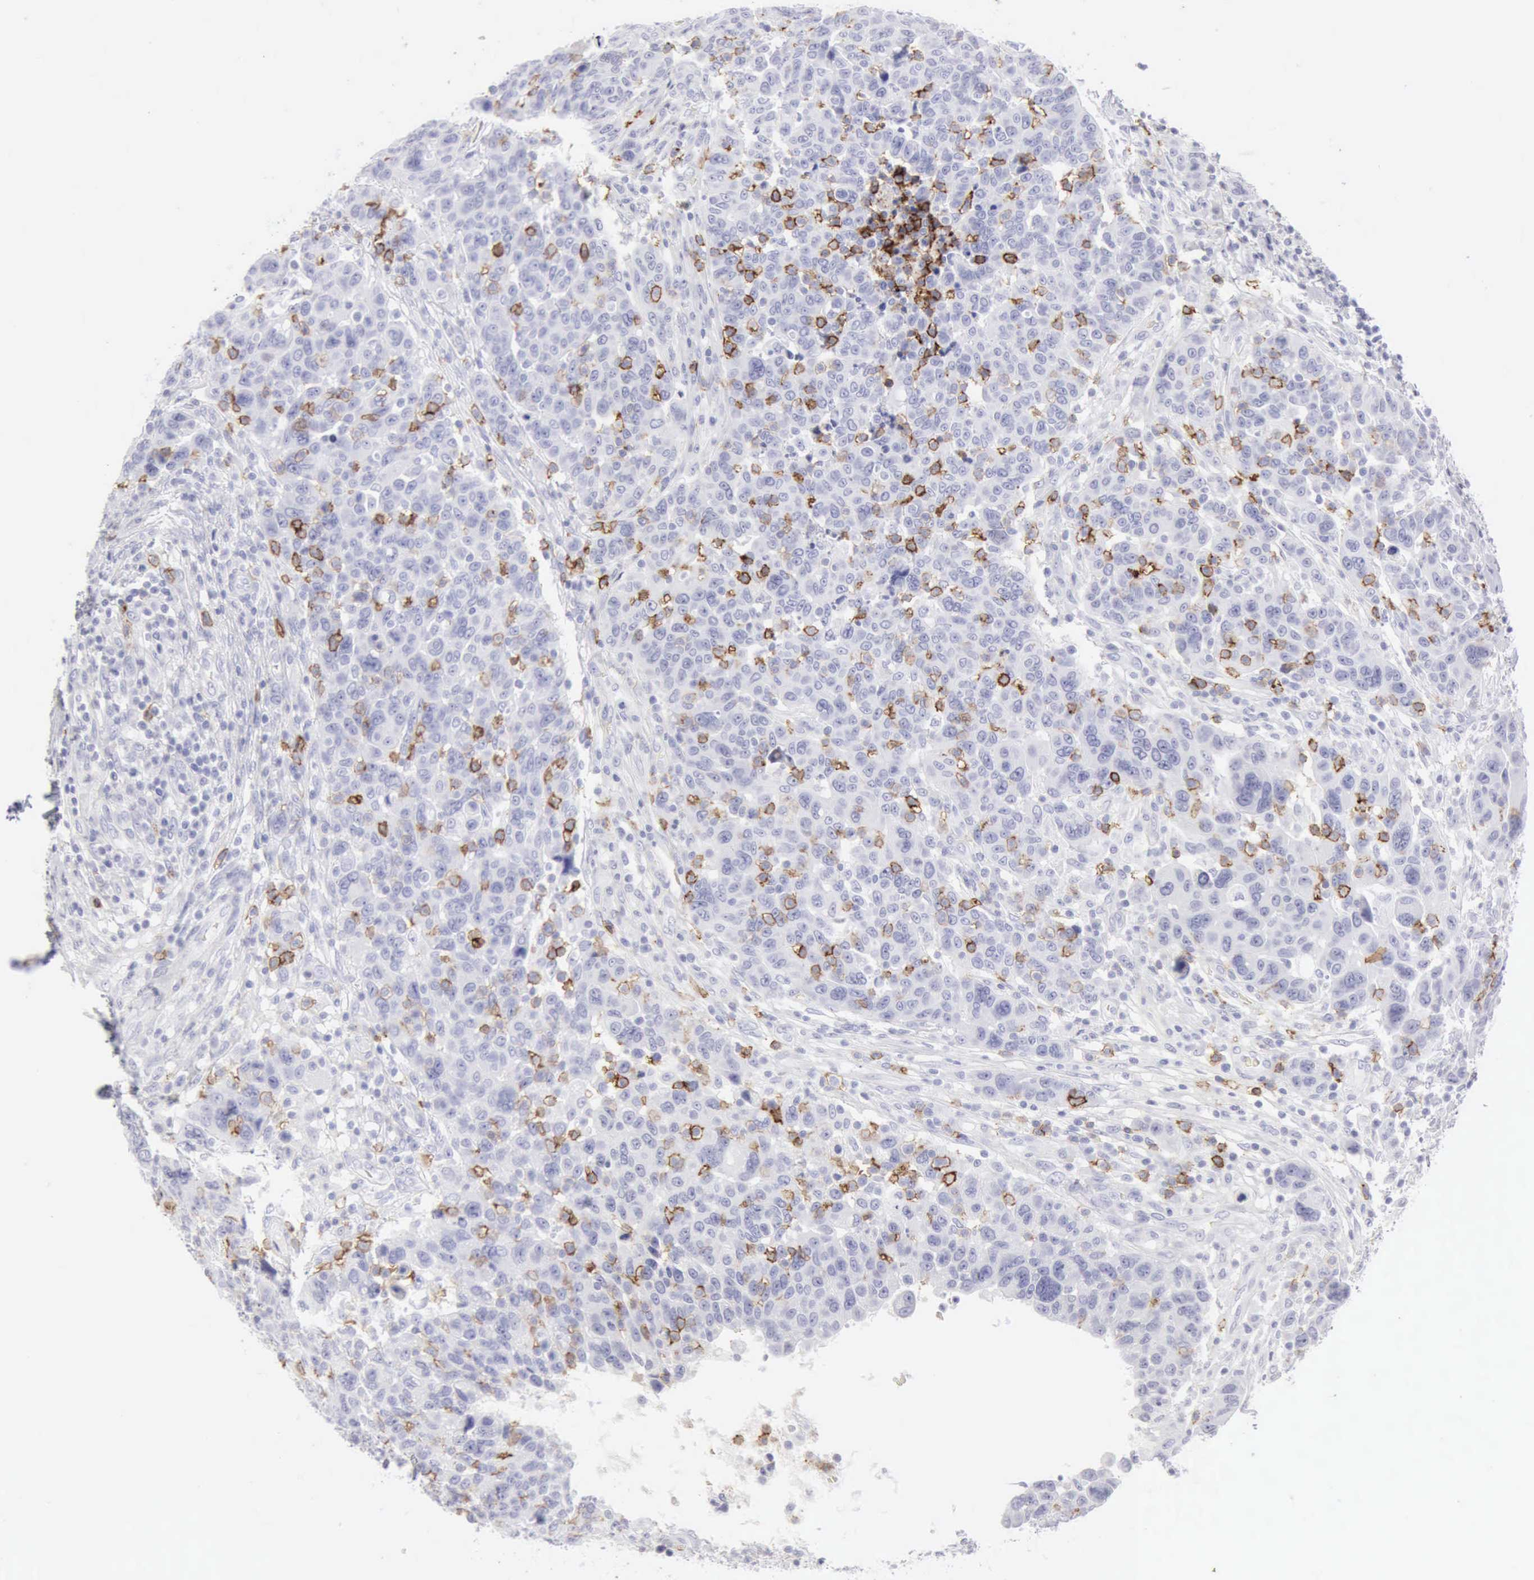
{"staining": {"intensity": "moderate", "quantity": "25%-75%", "location": "cytoplasmic/membranous"}, "tissue": "breast cancer", "cell_type": "Tumor cells", "image_type": "cancer", "snomed": [{"axis": "morphology", "description": "Duct carcinoma"}, {"axis": "topography", "description": "Breast"}], "caption": "DAB (3,3'-diaminobenzidine) immunohistochemical staining of breast intraductal carcinoma reveals moderate cytoplasmic/membranous protein expression in about 25%-75% of tumor cells.", "gene": "NCAM1", "patient": {"sex": "female", "age": 37}}